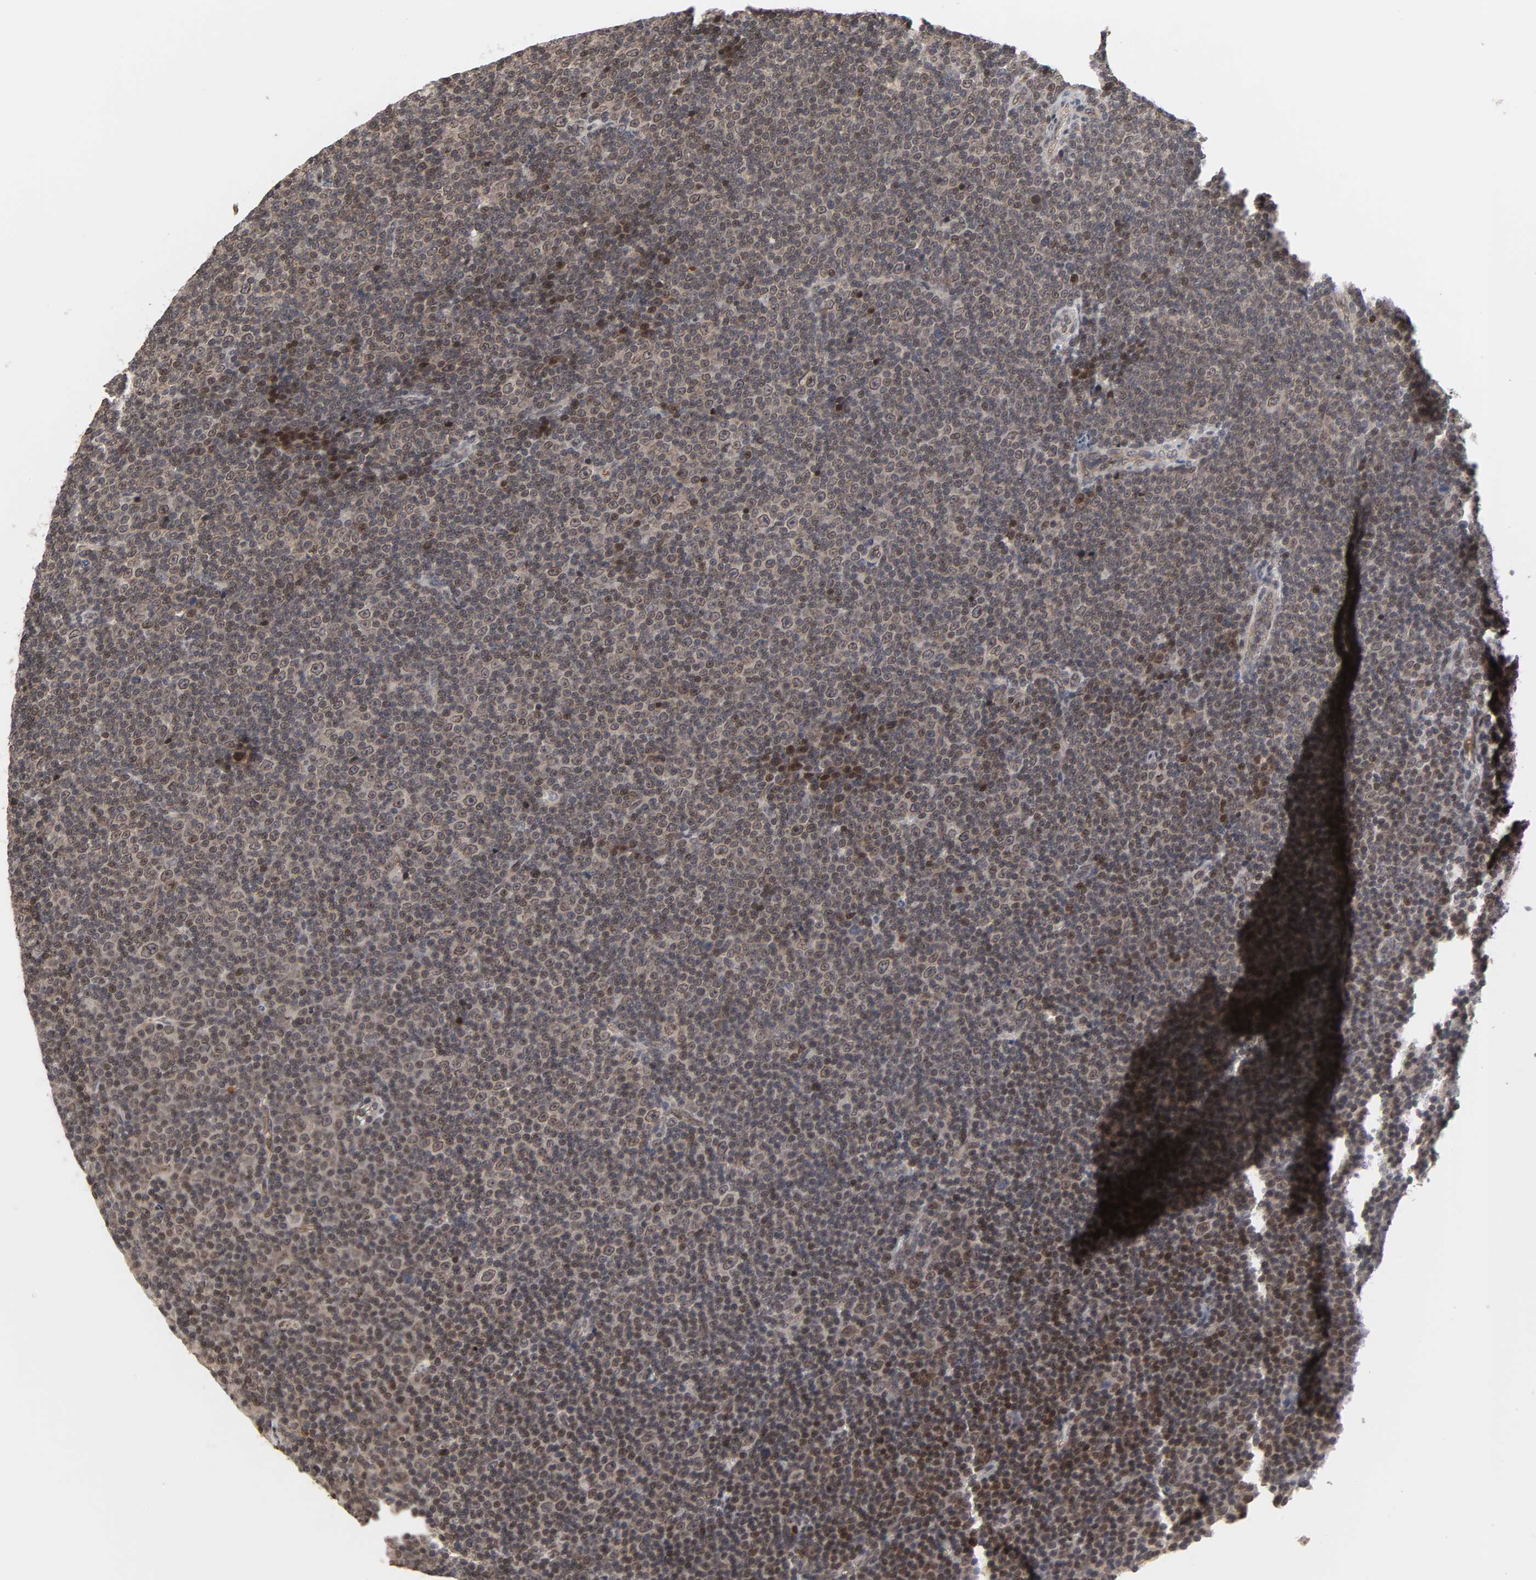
{"staining": {"intensity": "strong", "quantity": ">75%", "location": "cytoplasmic/membranous,nuclear"}, "tissue": "lymphoma", "cell_type": "Tumor cells", "image_type": "cancer", "snomed": [{"axis": "morphology", "description": "Malignant lymphoma, non-Hodgkin's type, Low grade"}, {"axis": "topography", "description": "Lymph node"}], "caption": "Strong cytoplasmic/membranous and nuclear staining for a protein is seen in about >75% of tumor cells of lymphoma using immunohistochemistry.", "gene": "CPN2", "patient": {"sex": "female", "age": 67}}